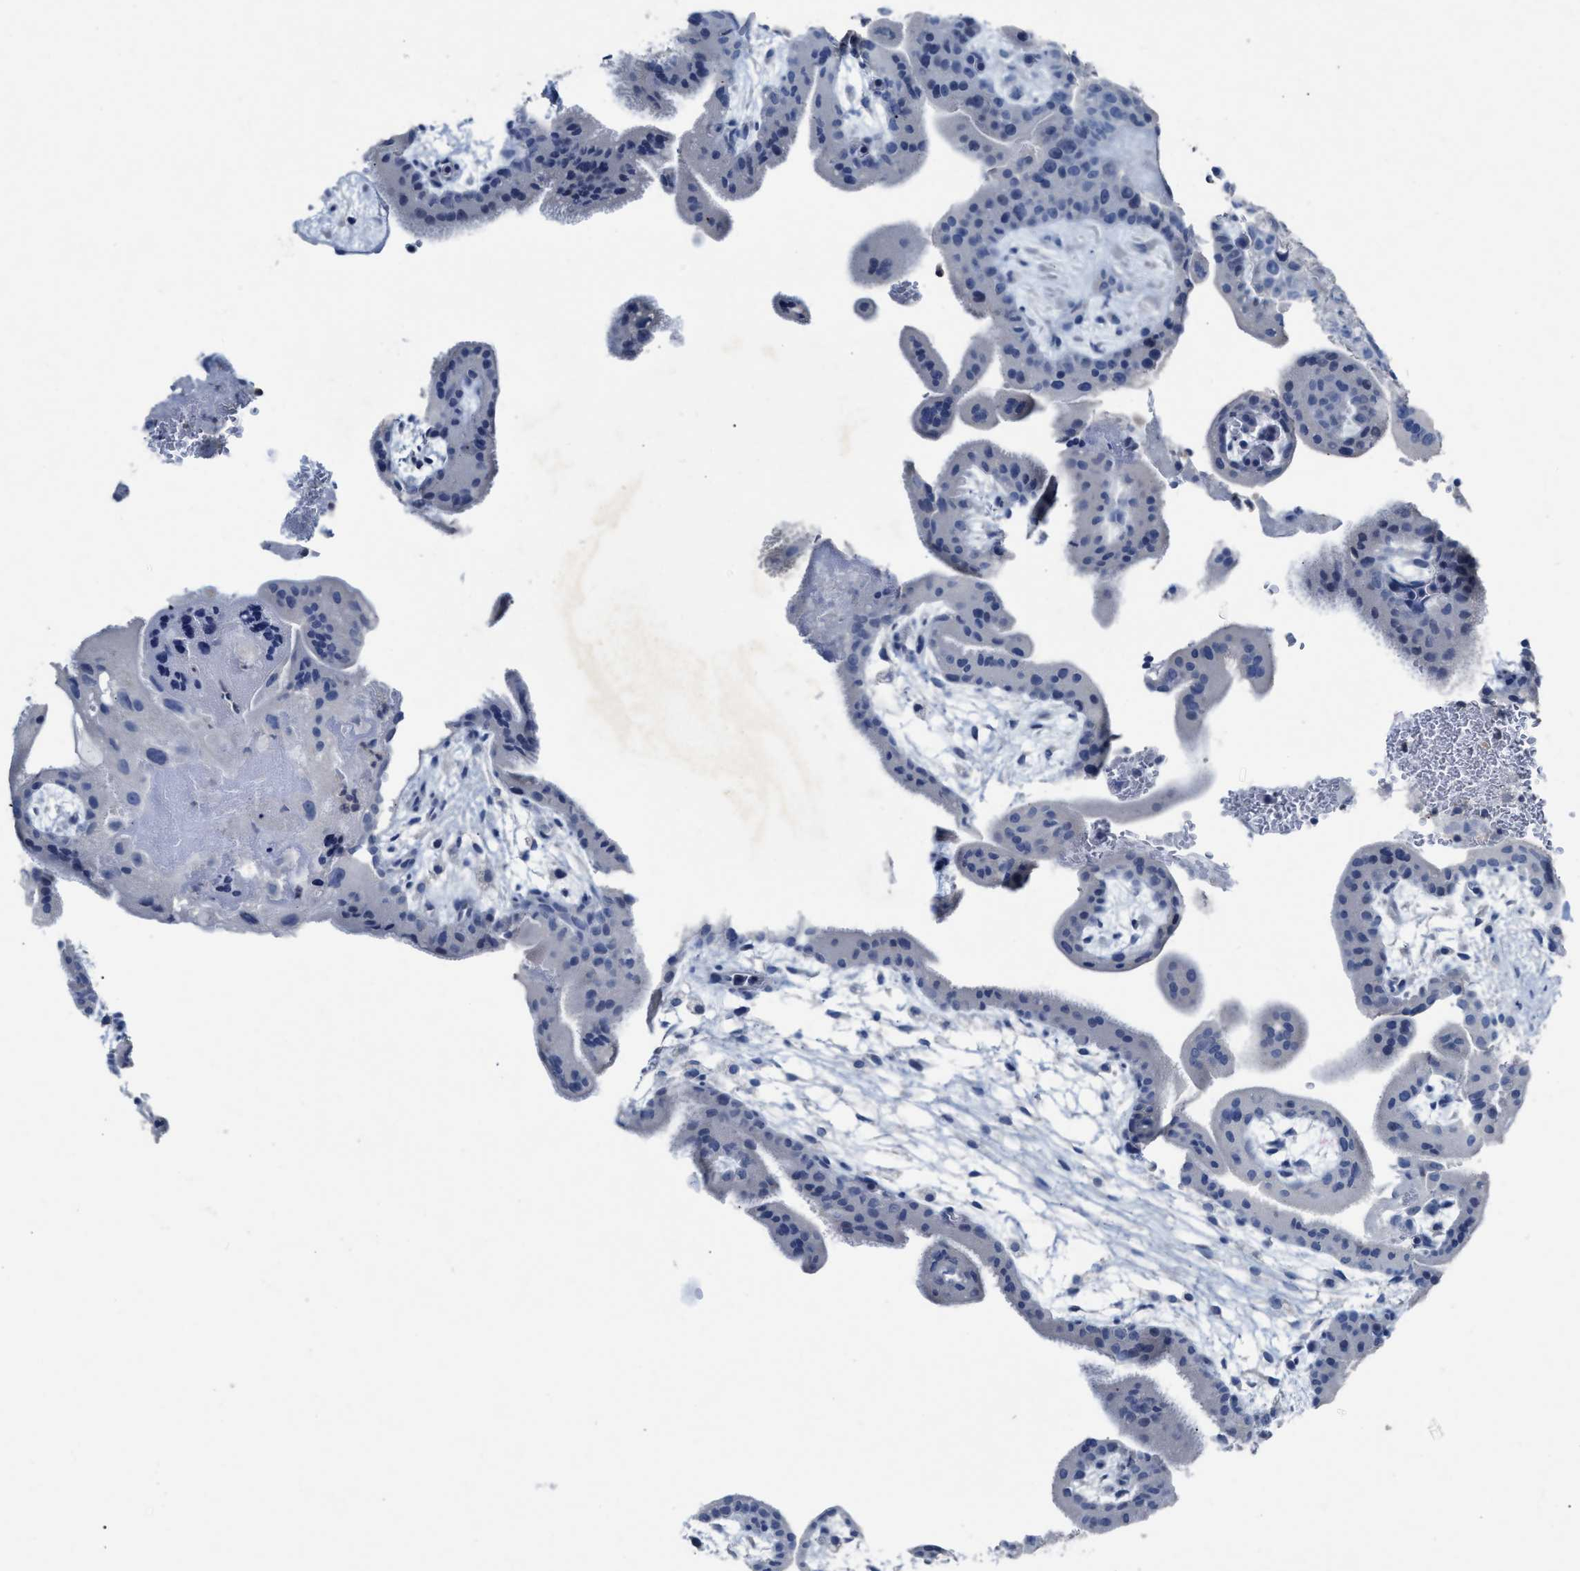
{"staining": {"intensity": "negative", "quantity": "none", "location": "none"}, "tissue": "placenta", "cell_type": "Decidual cells", "image_type": "normal", "snomed": [{"axis": "morphology", "description": "Normal tissue, NOS"}, {"axis": "topography", "description": "Placenta"}], "caption": "Placenta stained for a protein using immunohistochemistry exhibits no positivity decidual cells.", "gene": "CEACAM5", "patient": {"sex": "female", "age": 35}}